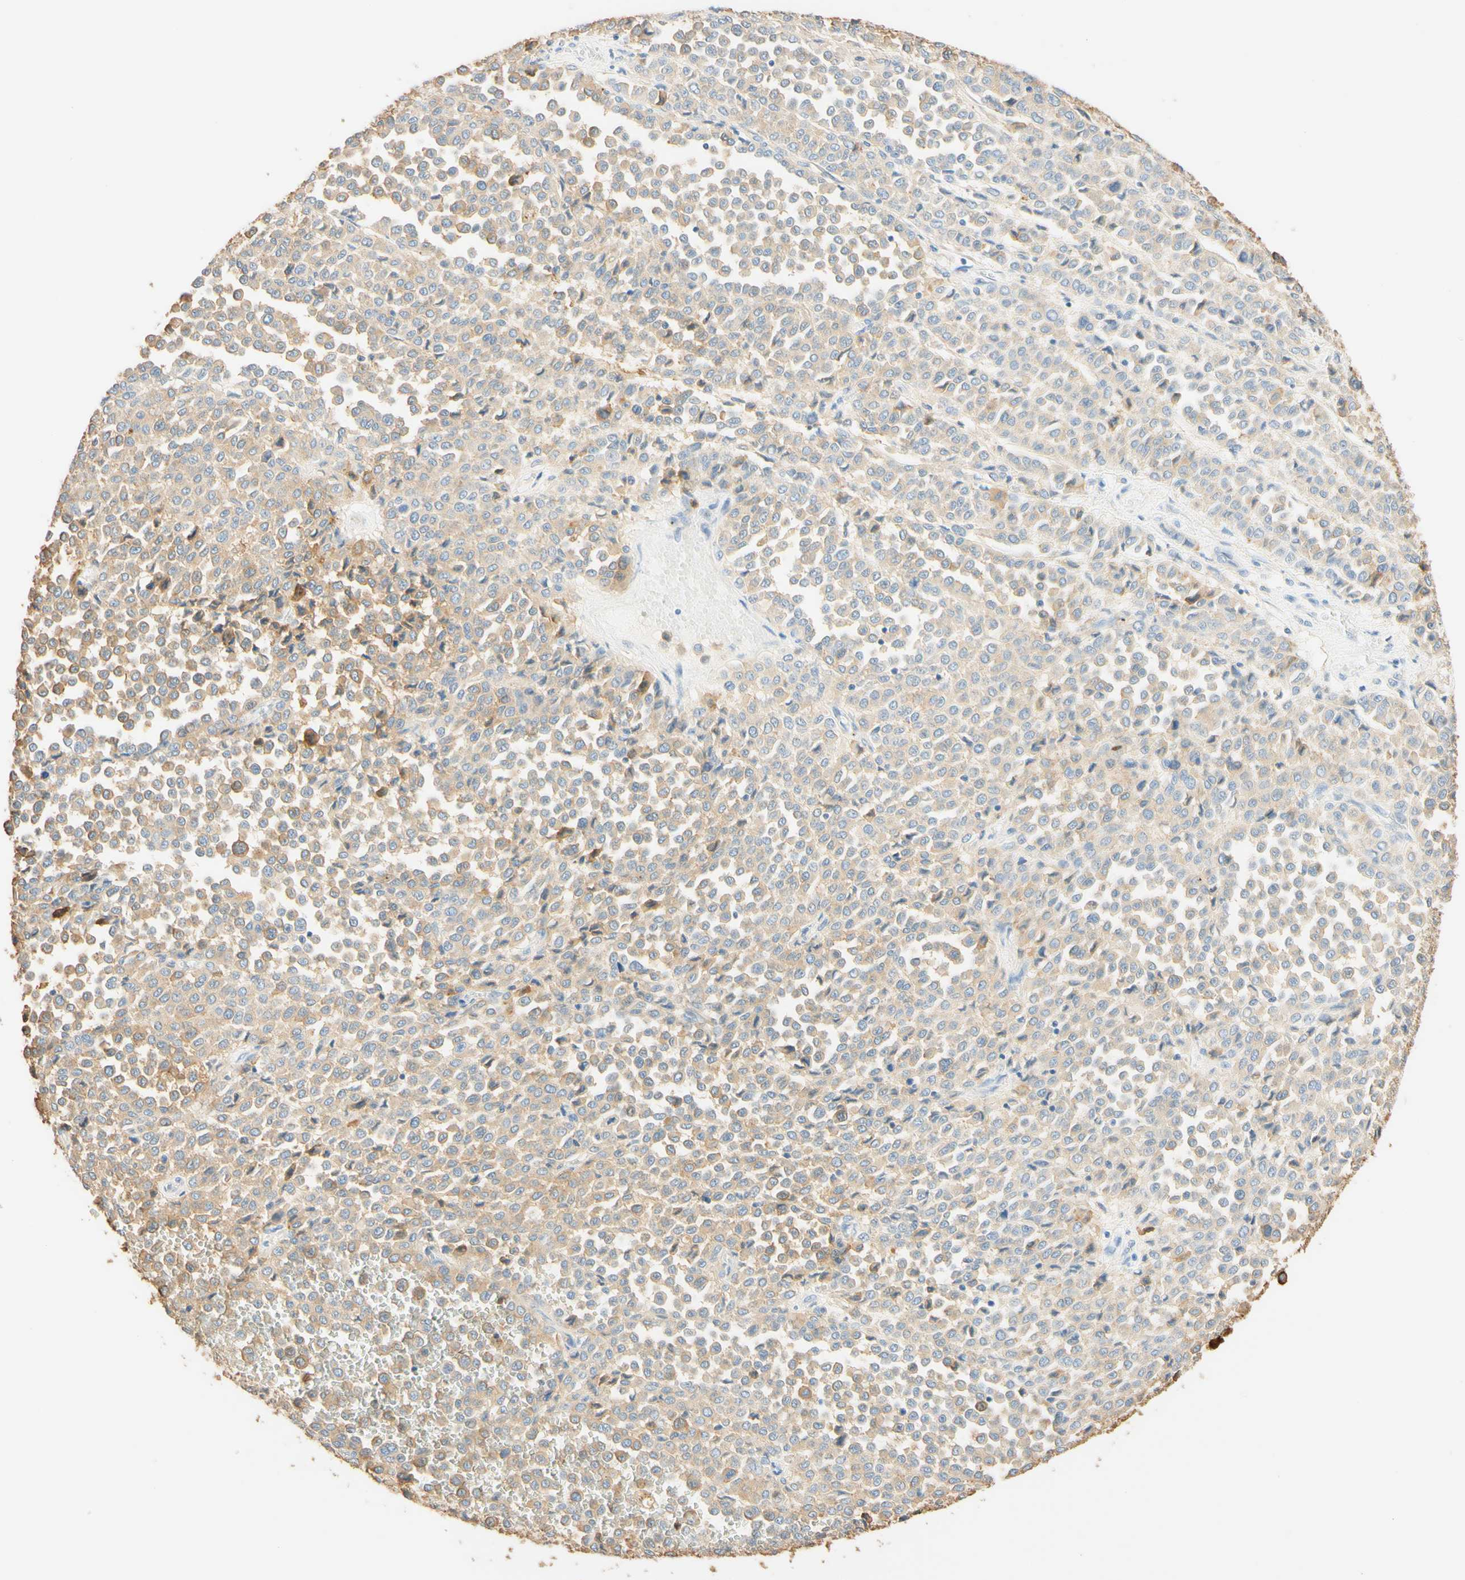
{"staining": {"intensity": "weak", "quantity": ">75%", "location": "cytoplasmic/membranous"}, "tissue": "melanoma", "cell_type": "Tumor cells", "image_type": "cancer", "snomed": [{"axis": "morphology", "description": "Malignant melanoma, Metastatic site"}, {"axis": "topography", "description": "Pancreas"}], "caption": "Weak cytoplasmic/membranous protein expression is identified in approximately >75% of tumor cells in melanoma.", "gene": "CD63", "patient": {"sex": "female", "age": 30}}